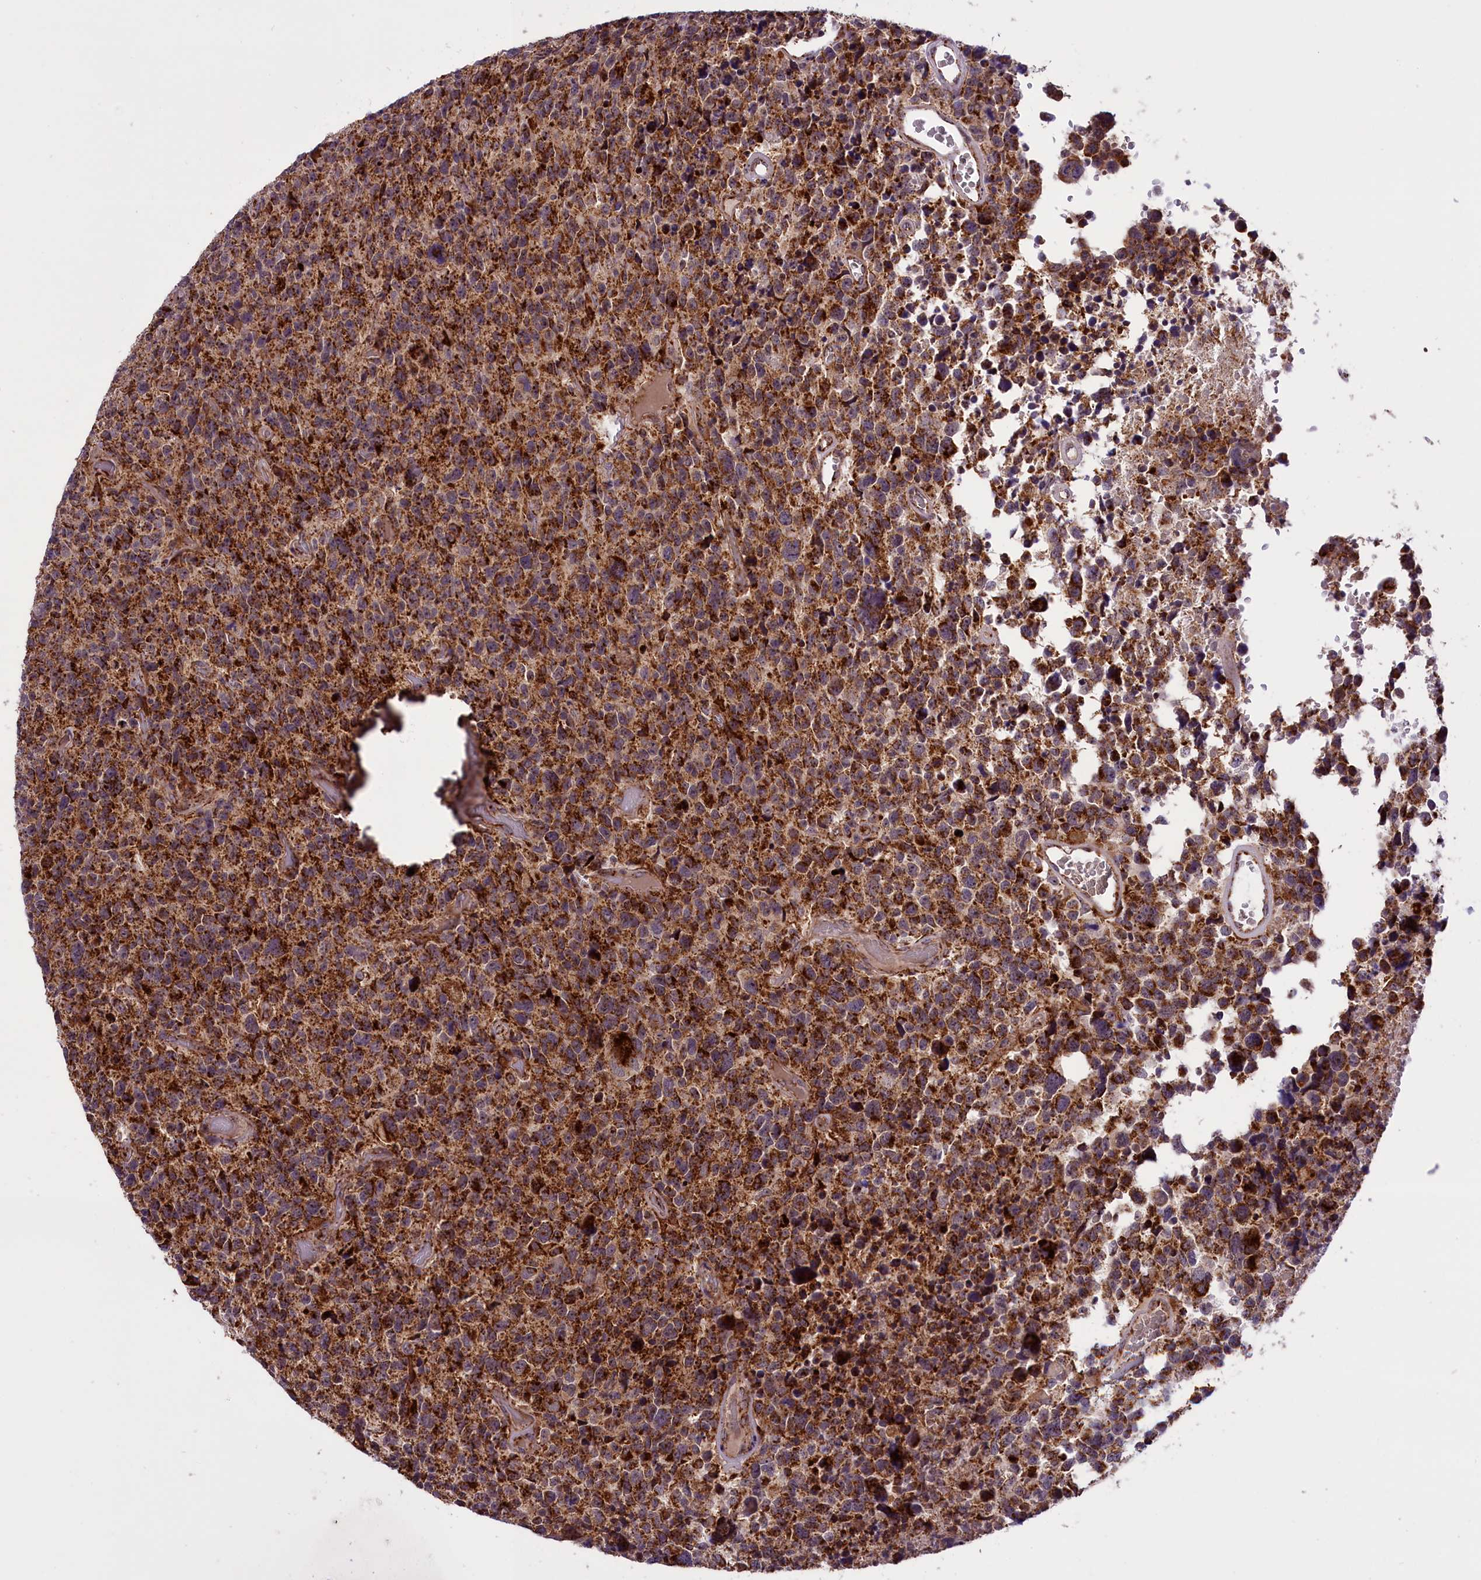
{"staining": {"intensity": "strong", "quantity": ">75%", "location": "cytoplasmic/membranous"}, "tissue": "glioma", "cell_type": "Tumor cells", "image_type": "cancer", "snomed": [{"axis": "morphology", "description": "Glioma, malignant, High grade"}, {"axis": "topography", "description": "Brain"}], "caption": "Glioma stained for a protein (brown) shows strong cytoplasmic/membranous positive positivity in approximately >75% of tumor cells.", "gene": "NDUFS5", "patient": {"sex": "male", "age": 69}}